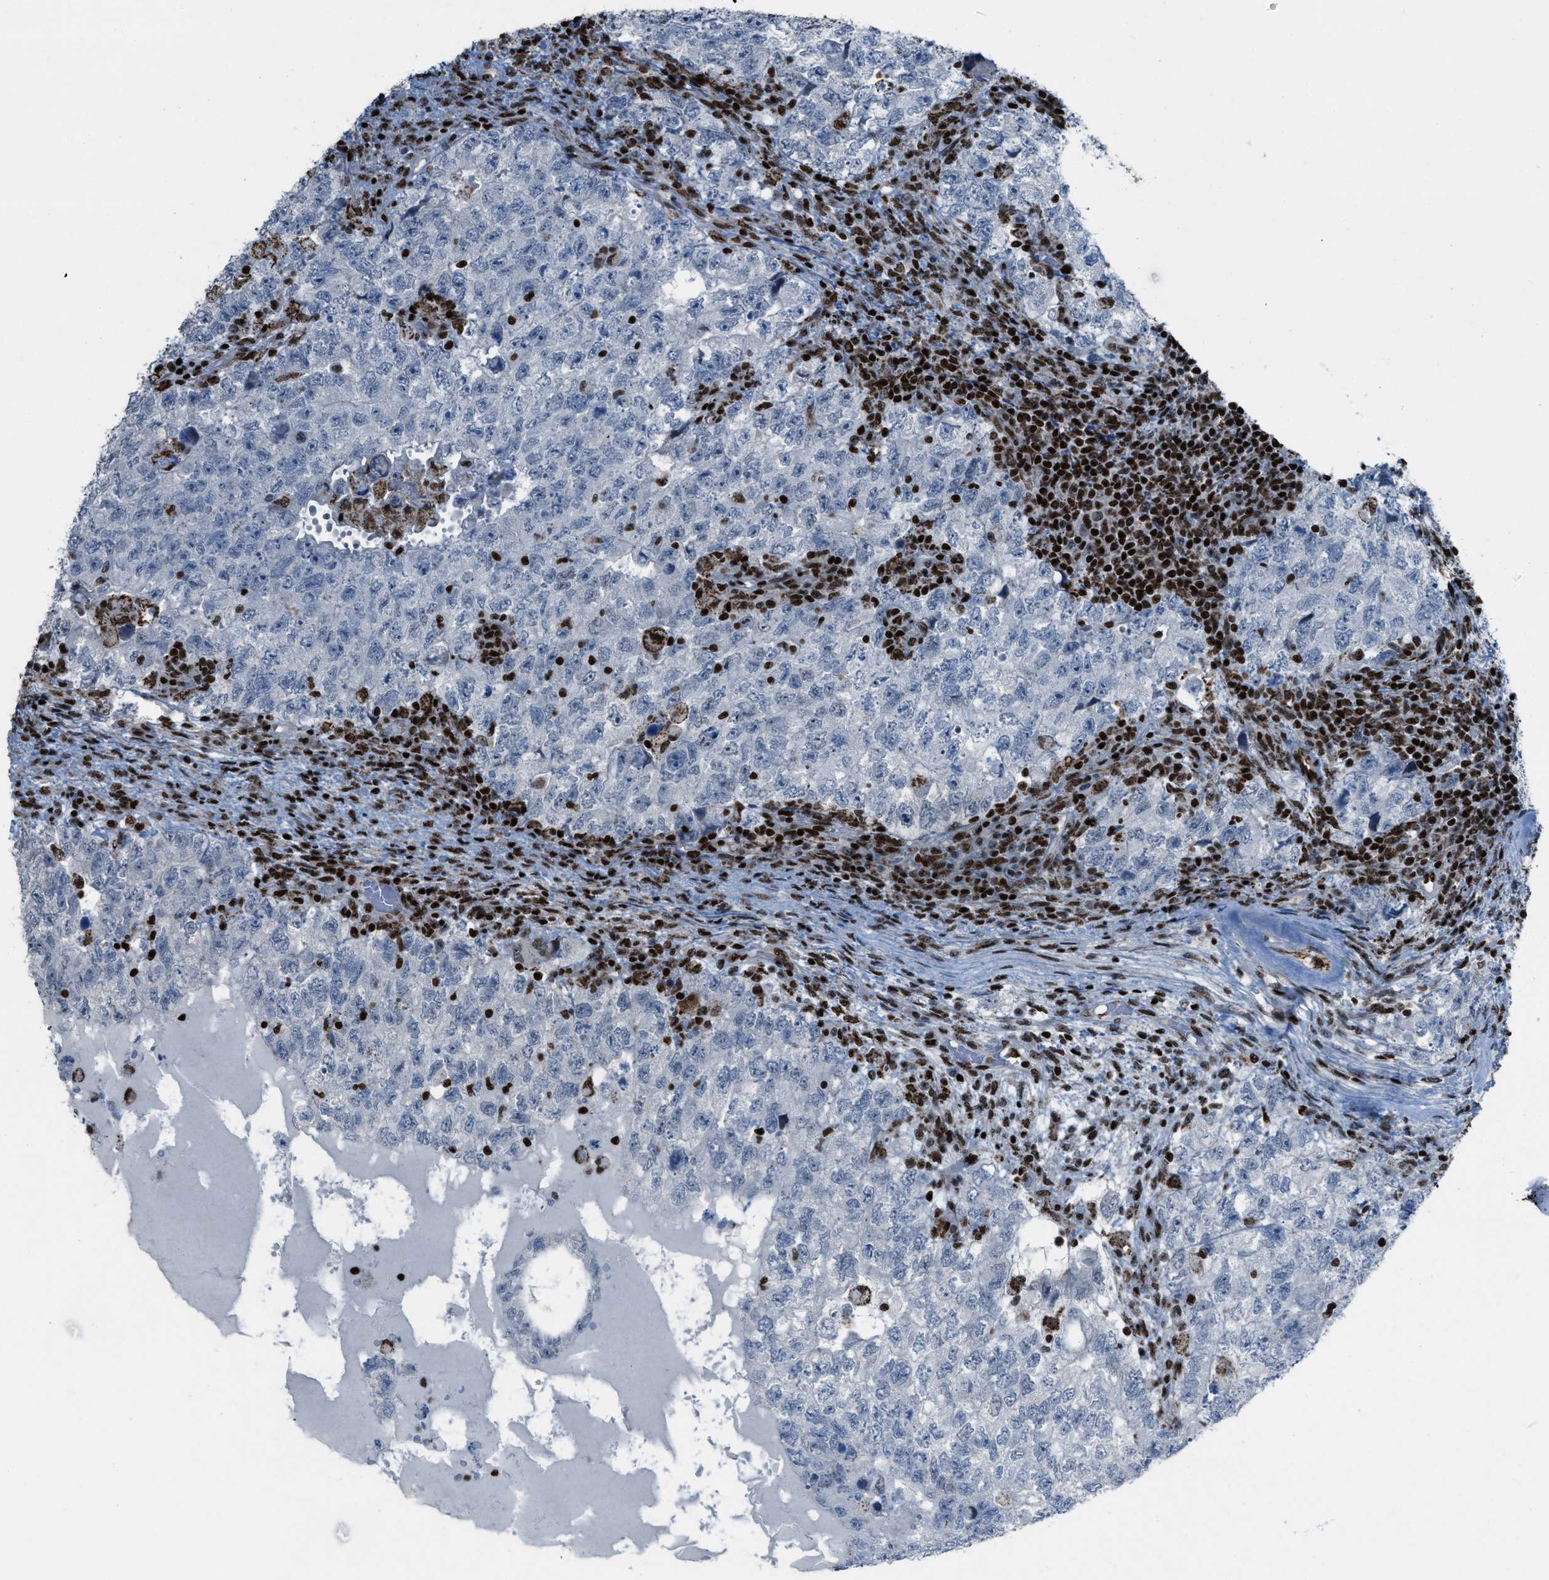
{"staining": {"intensity": "negative", "quantity": "none", "location": "none"}, "tissue": "testis cancer", "cell_type": "Tumor cells", "image_type": "cancer", "snomed": [{"axis": "morphology", "description": "Carcinoma, Embryonal, NOS"}, {"axis": "topography", "description": "Testis"}], "caption": "This is a micrograph of immunohistochemistry (IHC) staining of embryonal carcinoma (testis), which shows no expression in tumor cells.", "gene": "SLFN5", "patient": {"sex": "male", "age": 36}}